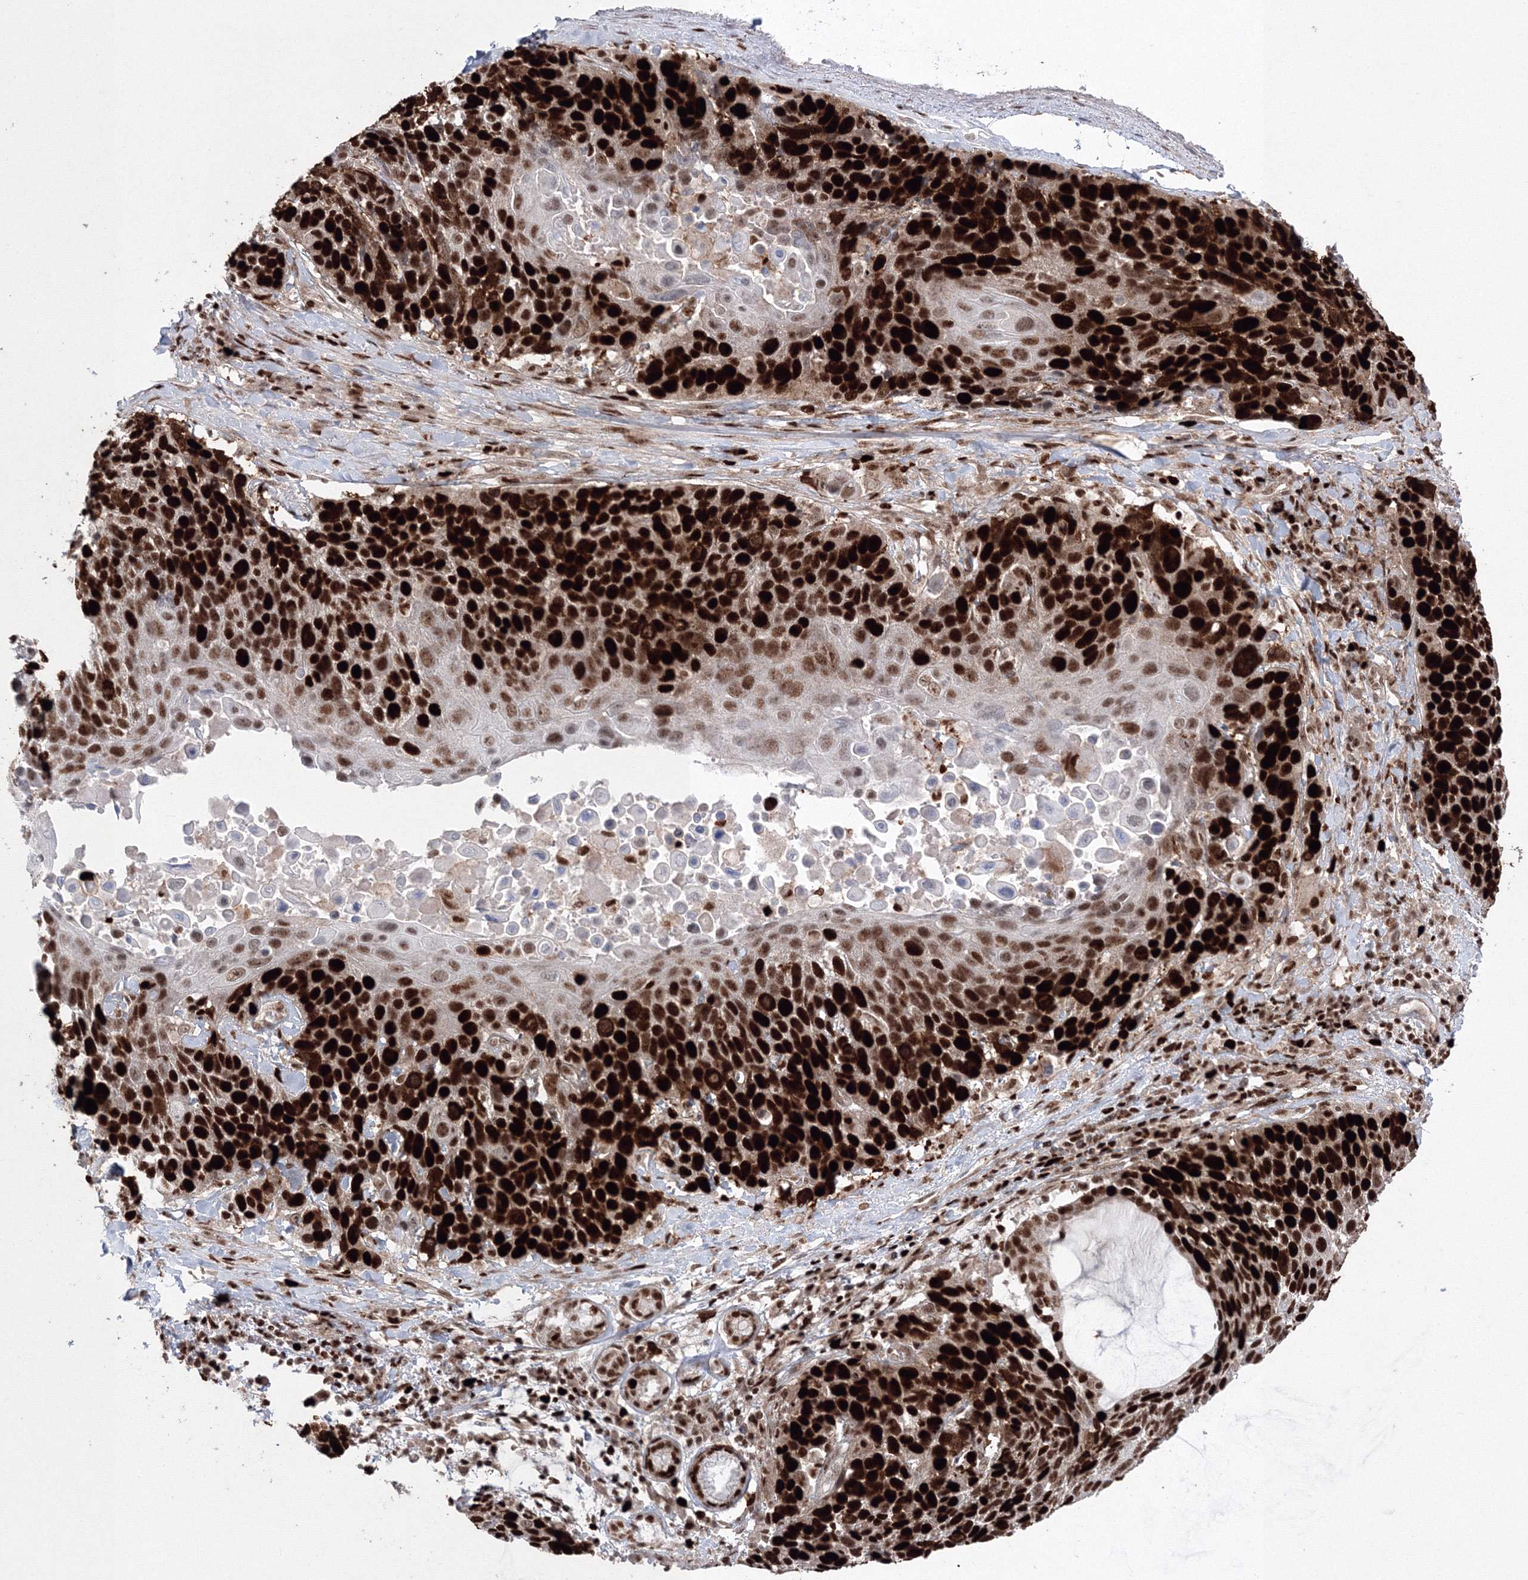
{"staining": {"intensity": "strong", "quantity": ">75%", "location": "nuclear"}, "tissue": "lung cancer", "cell_type": "Tumor cells", "image_type": "cancer", "snomed": [{"axis": "morphology", "description": "Squamous cell carcinoma, NOS"}, {"axis": "topography", "description": "Lung"}], "caption": "IHC image of neoplastic tissue: lung squamous cell carcinoma stained using immunohistochemistry reveals high levels of strong protein expression localized specifically in the nuclear of tumor cells, appearing as a nuclear brown color.", "gene": "LIG1", "patient": {"sex": "male", "age": 66}}